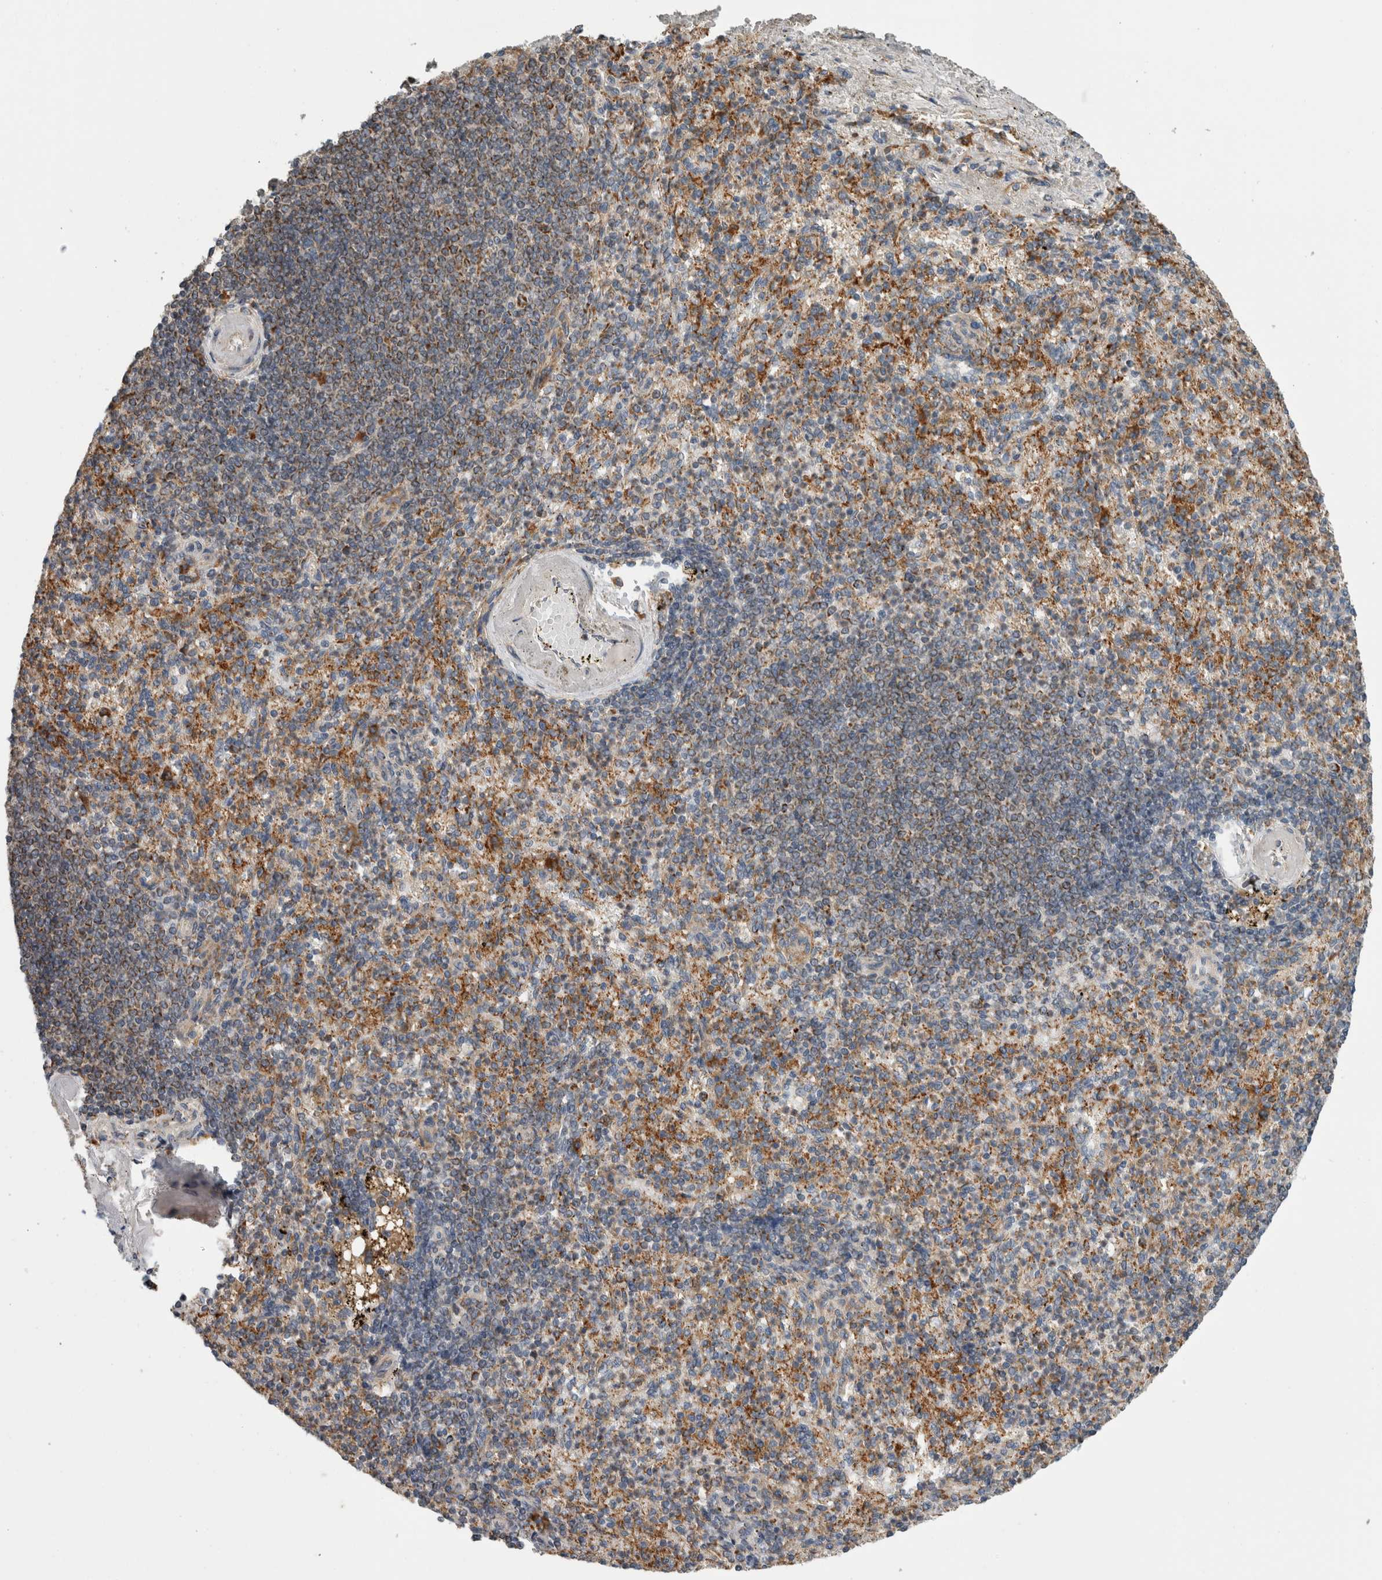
{"staining": {"intensity": "moderate", "quantity": "25%-75%", "location": "cytoplasmic/membranous"}, "tissue": "spleen", "cell_type": "Cells in red pulp", "image_type": "normal", "snomed": [{"axis": "morphology", "description": "Normal tissue, NOS"}, {"axis": "topography", "description": "Spleen"}], "caption": "Spleen stained with DAB (3,3'-diaminobenzidine) IHC exhibits medium levels of moderate cytoplasmic/membranous expression in about 25%-75% of cells in red pulp.", "gene": "ADGRL3", "patient": {"sex": "female", "age": 74}}